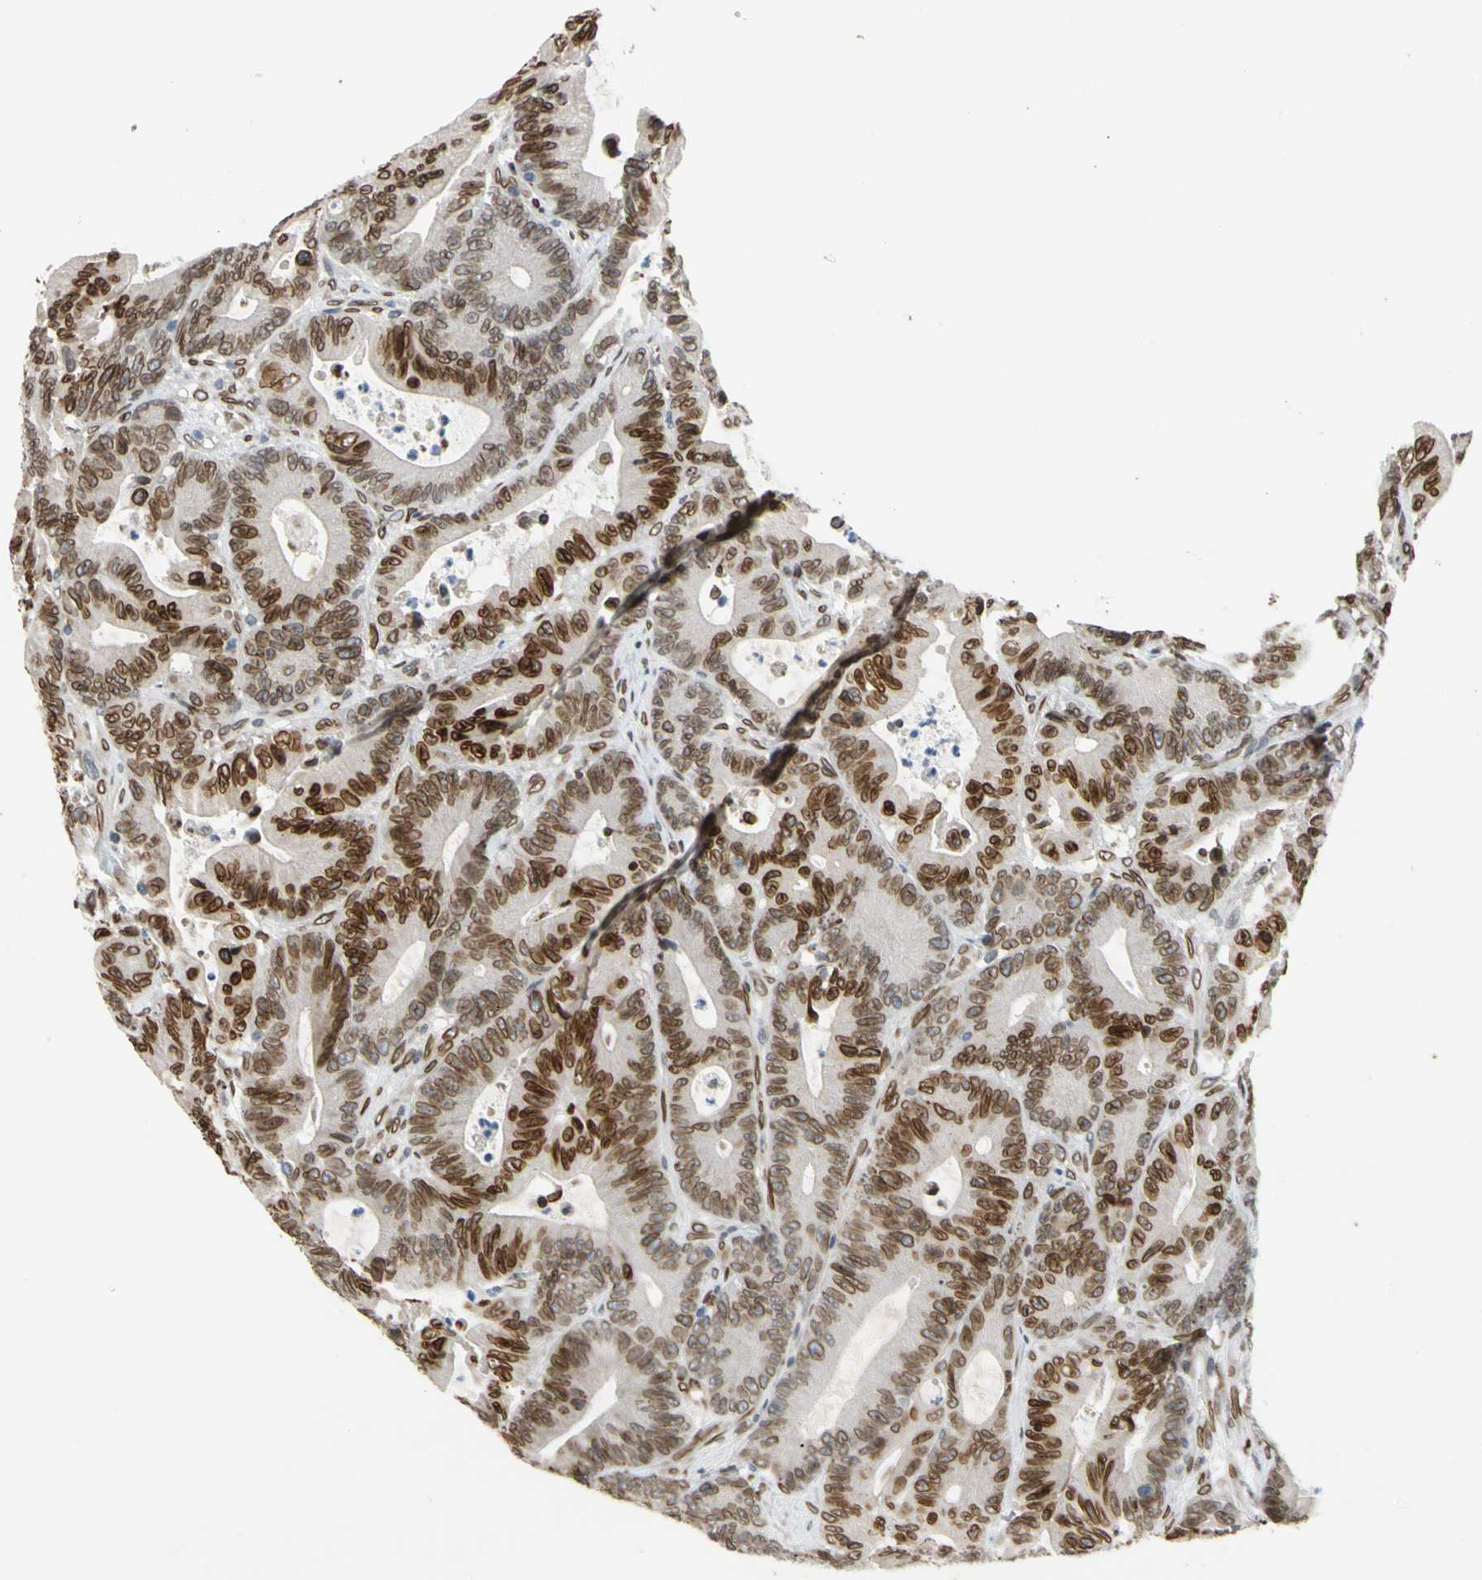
{"staining": {"intensity": "strong", "quantity": ">75%", "location": "cytoplasmic/membranous,nuclear"}, "tissue": "colorectal cancer", "cell_type": "Tumor cells", "image_type": "cancer", "snomed": [{"axis": "morphology", "description": "Adenocarcinoma, NOS"}, {"axis": "topography", "description": "Colon"}], "caption": "Adenocarcinoma (colorectal) stained with DAB IHC shows high levels of strong cytoplasmic/membranous and nuclear positivity in about >75% of tumor cells.", "gene": "SUN1", "patient": {"sex": "female", "age": 84}}